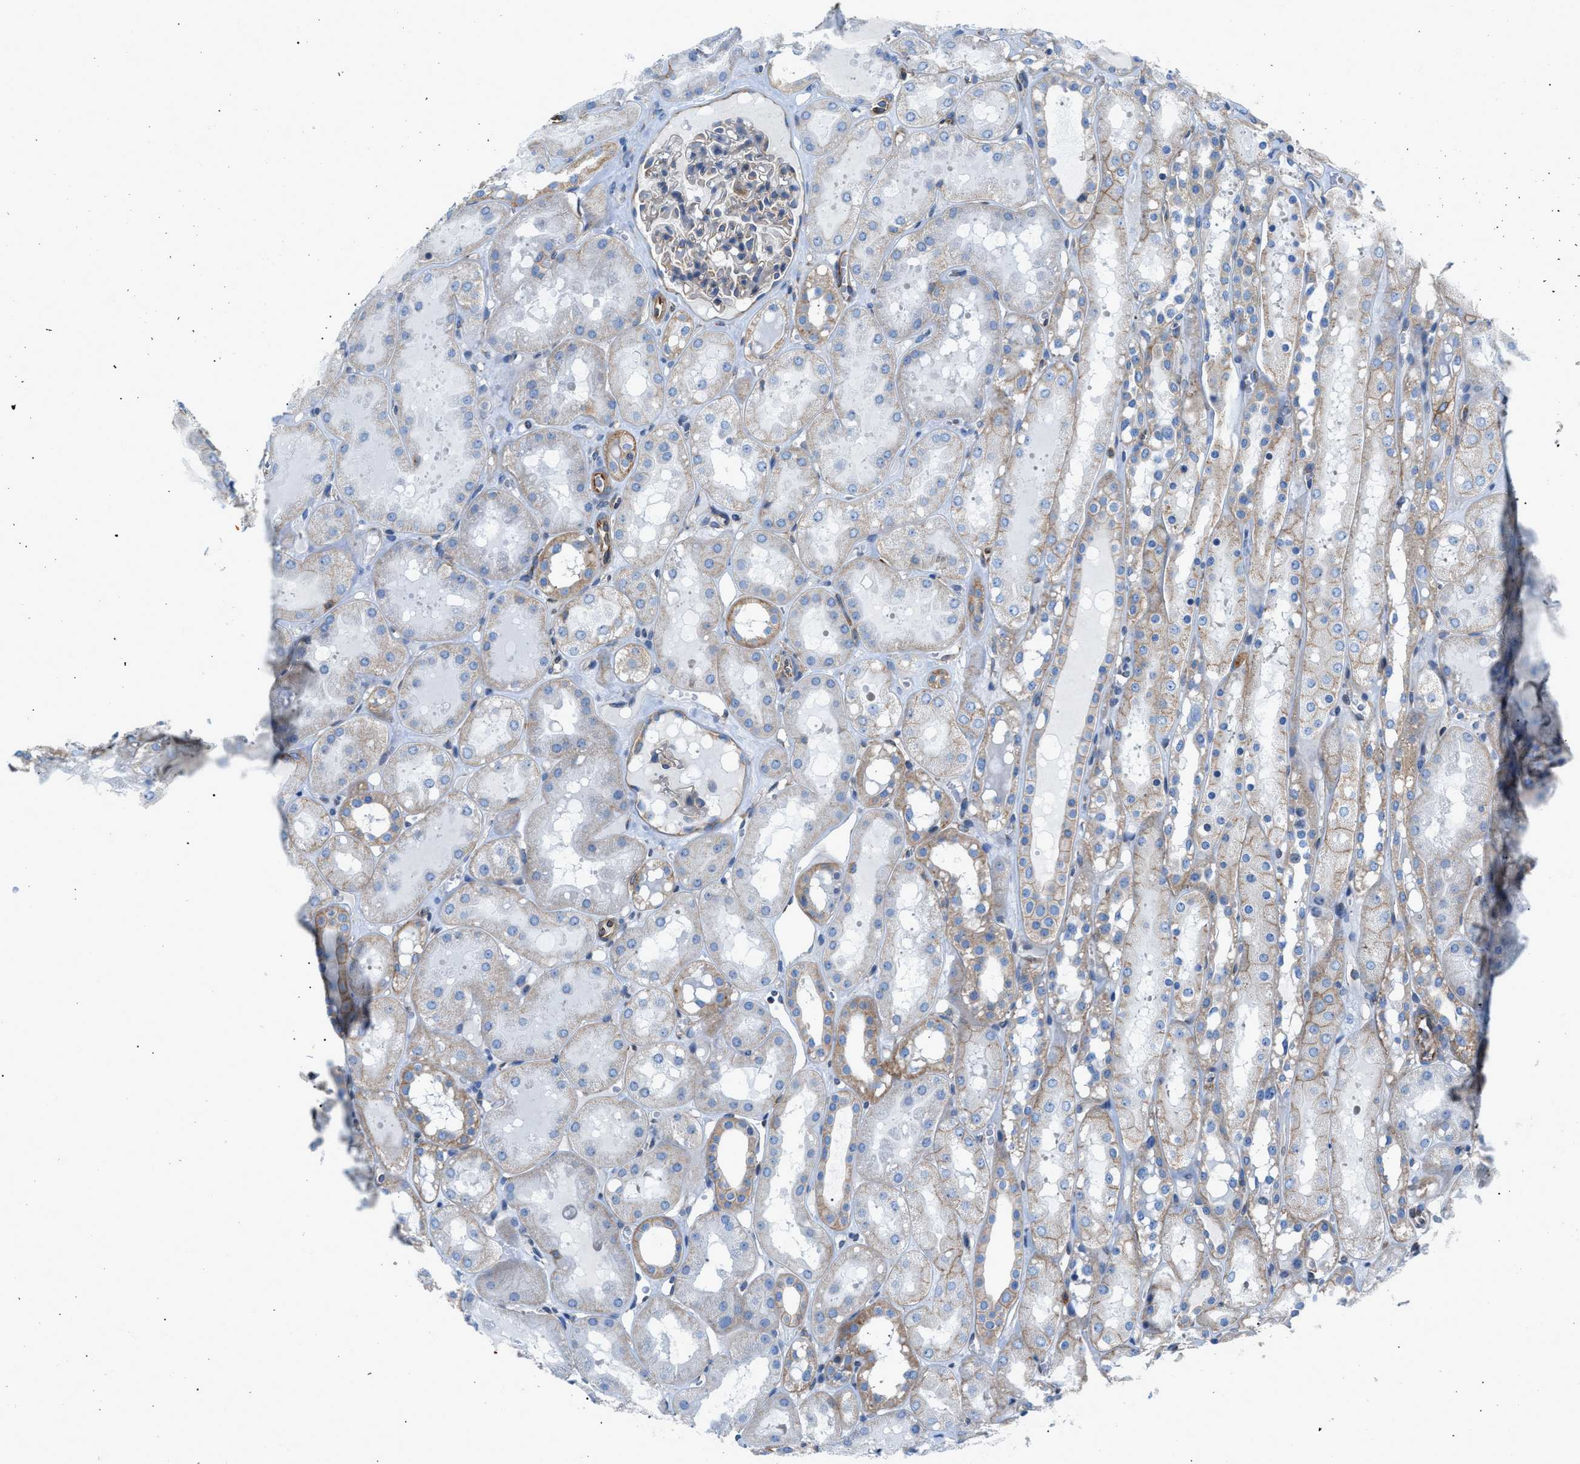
{"staining": {"intensity": "weak", "quantity": "25%-75%", "location": "cytoplasmic/membranous"}, "tissue": "kidney", "cell_type": "Cells in glomeruli", "image_type": "normal", "snomed": [{"axis": "morphology", "description": "Normal tissue, NOS"}, {"axis": "topography", "description": "Kidney"}, {"axis": "topography", "description": "Urinary bladder"}], "caption": "Immunohistochemical staining of benign human kidney shows 25%-75% levels of weak cytoplasmic/membranous protein positivity in approximately 25%-75% of cells in glomeruli.", "gene": "DMAC1", "patient": {"sex": "male", "age": 16}}